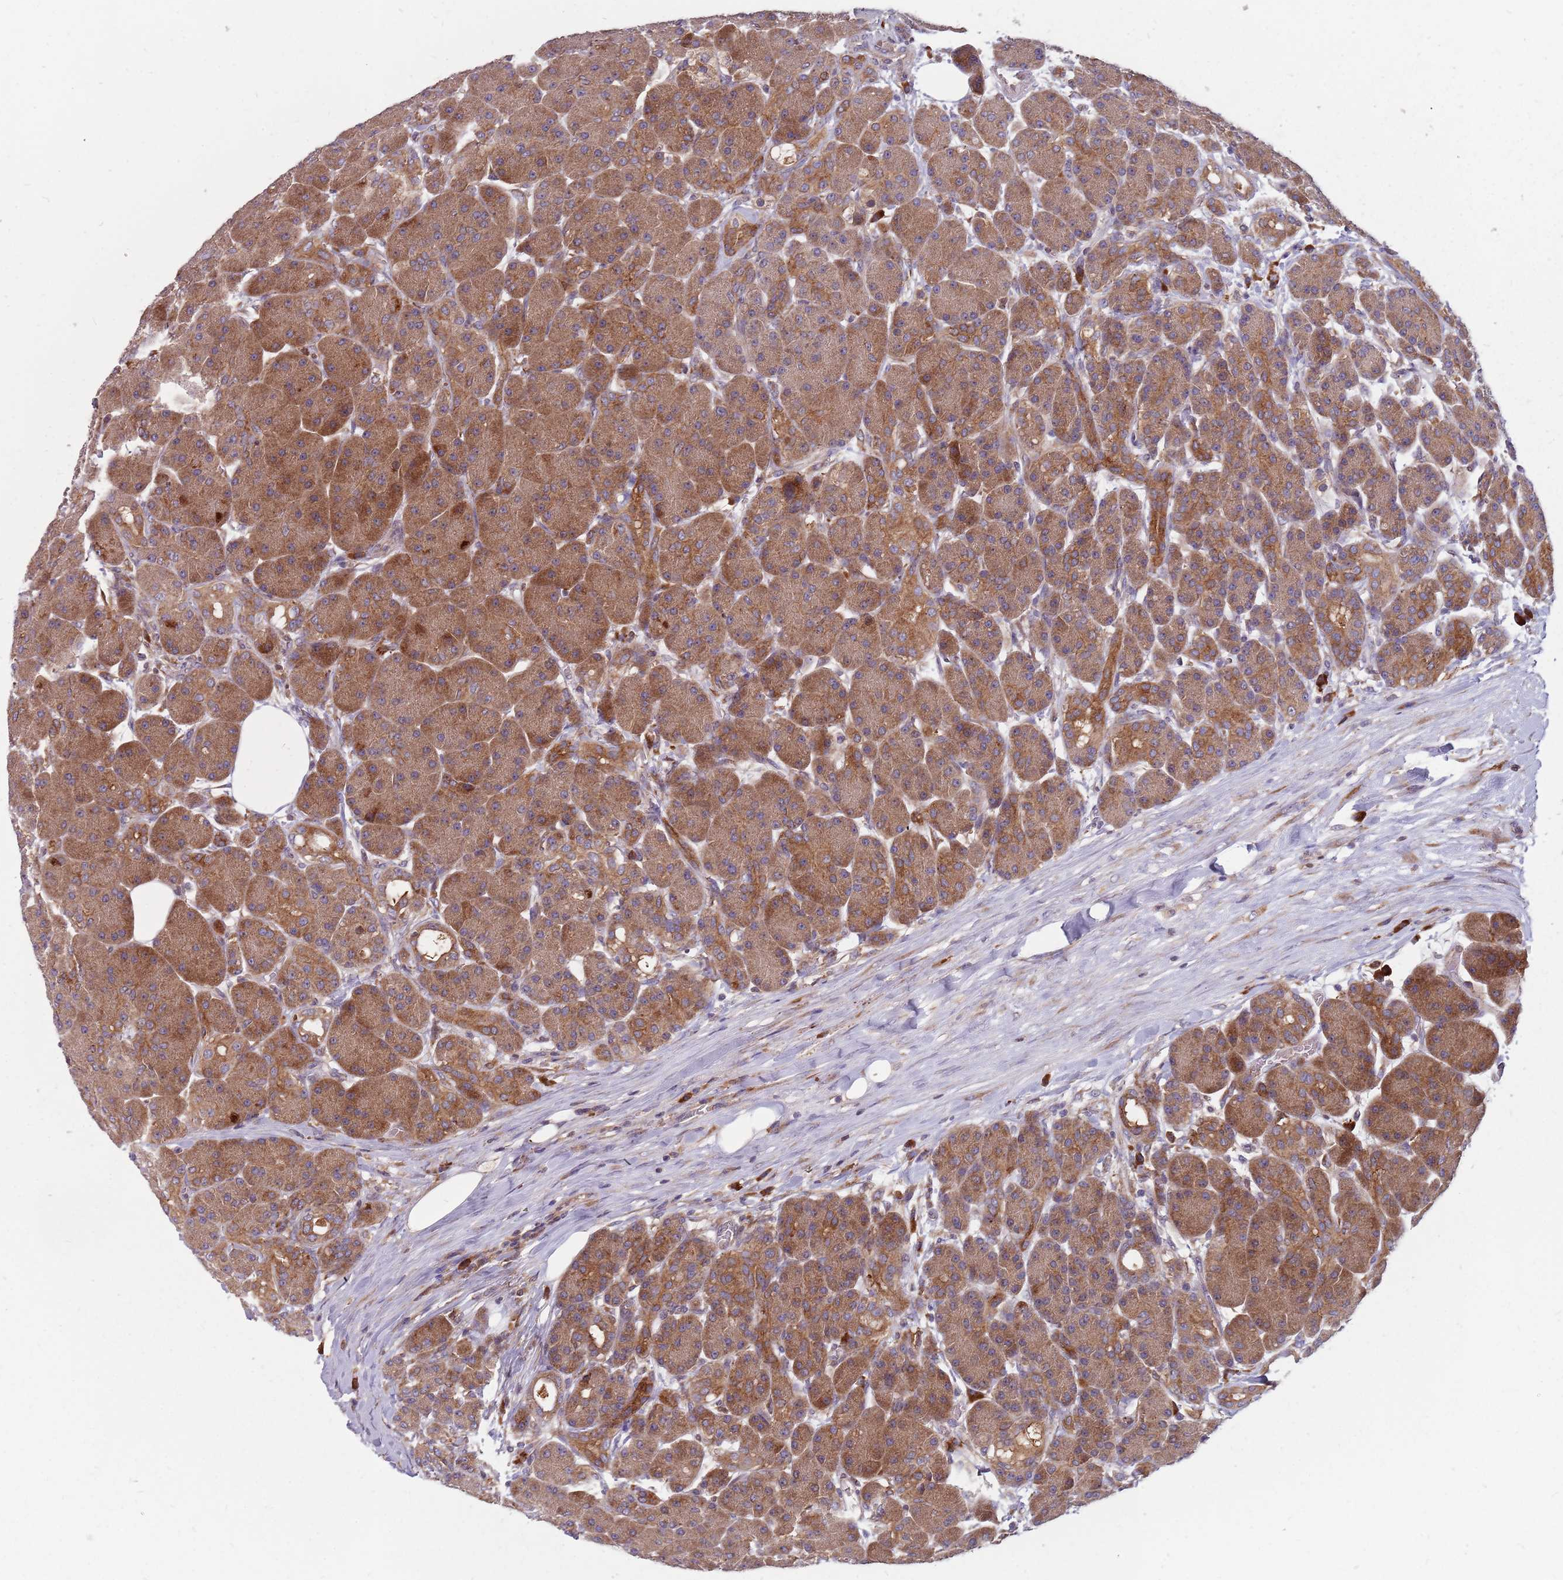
{"staining": {"intensity": "strong", "quantity": ">75%", "location": "cytoplasmic/membranous"}, "tissue": "pancreas", "cell_type": "Exocrine glandular cells", "image_type": "normal", "snomed": [{"axis": "morphology", "description": "Normal tissue, NOS"}, {"axis": "topography", "description": "Pancreas"}], "caption": "Strong cytoplasmic/membranous expression for a protein is identified in about >75% of exocrine glandular cells of benign pancreas using immunohistochemistry.", "gene": "NME4", "patient": {"sex": "male", "age": 63}}